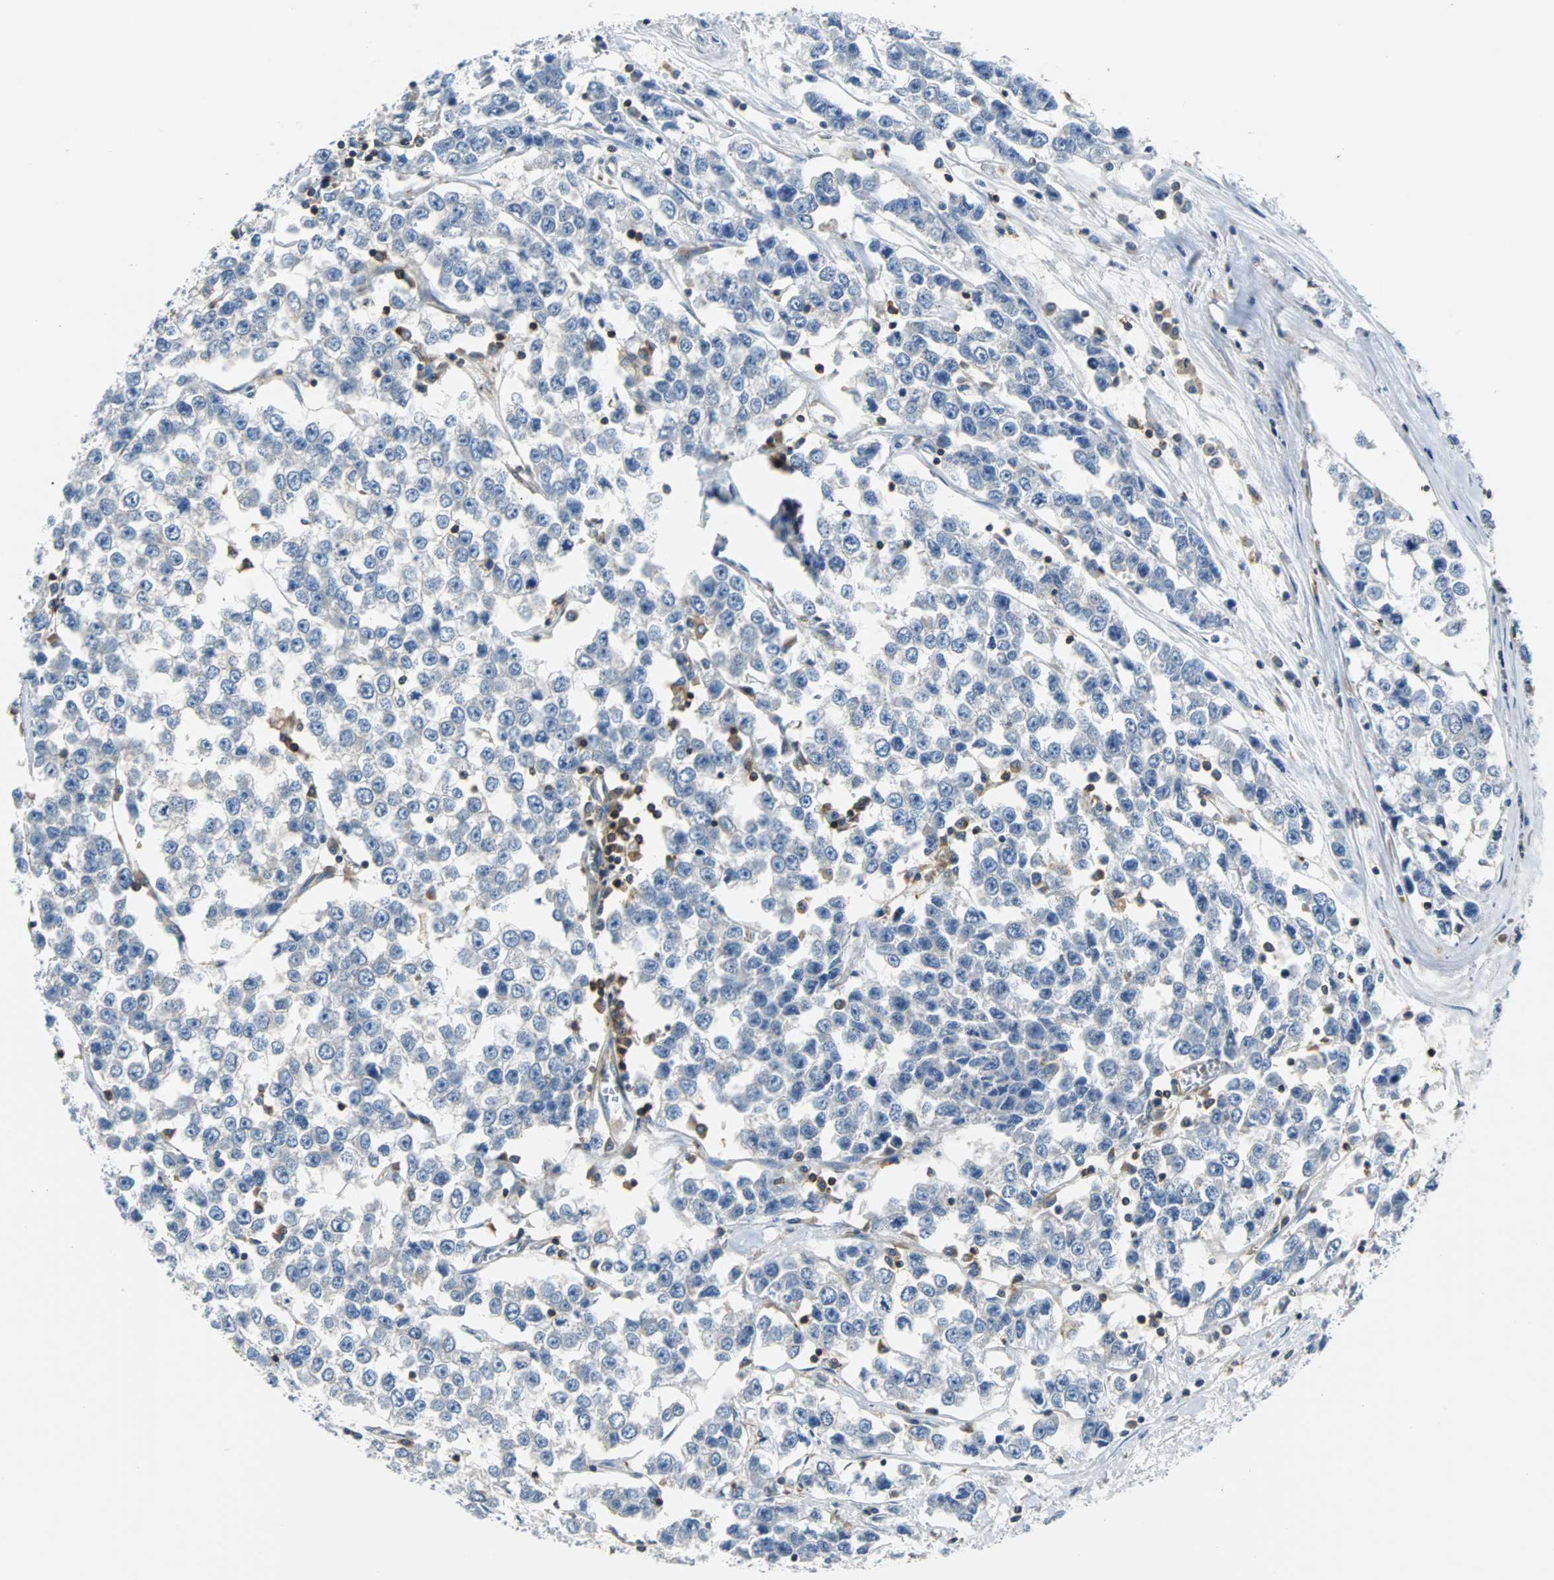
{"staining": {"intensity": "negative", "quantity": "none", "location": "none"}, "tissue": "testis cancer", "cell_type": "Tumor cells", "image_type": "cancer", "snomed": [{"axis": "morphology", "description": "Seminoma, NOS"}, {"axis": "morphology", "description": "Carcinoma, Embryonal, NOS"}, {"axis": "topography", "description": "Testis"}], "caption": "Testis embryonal carcinoma was stained to show a protein in brown. There is no significant positivity in tumor cells.", "gene": "TSC22D4", "patient": {"sex": "male", "age": 52}}